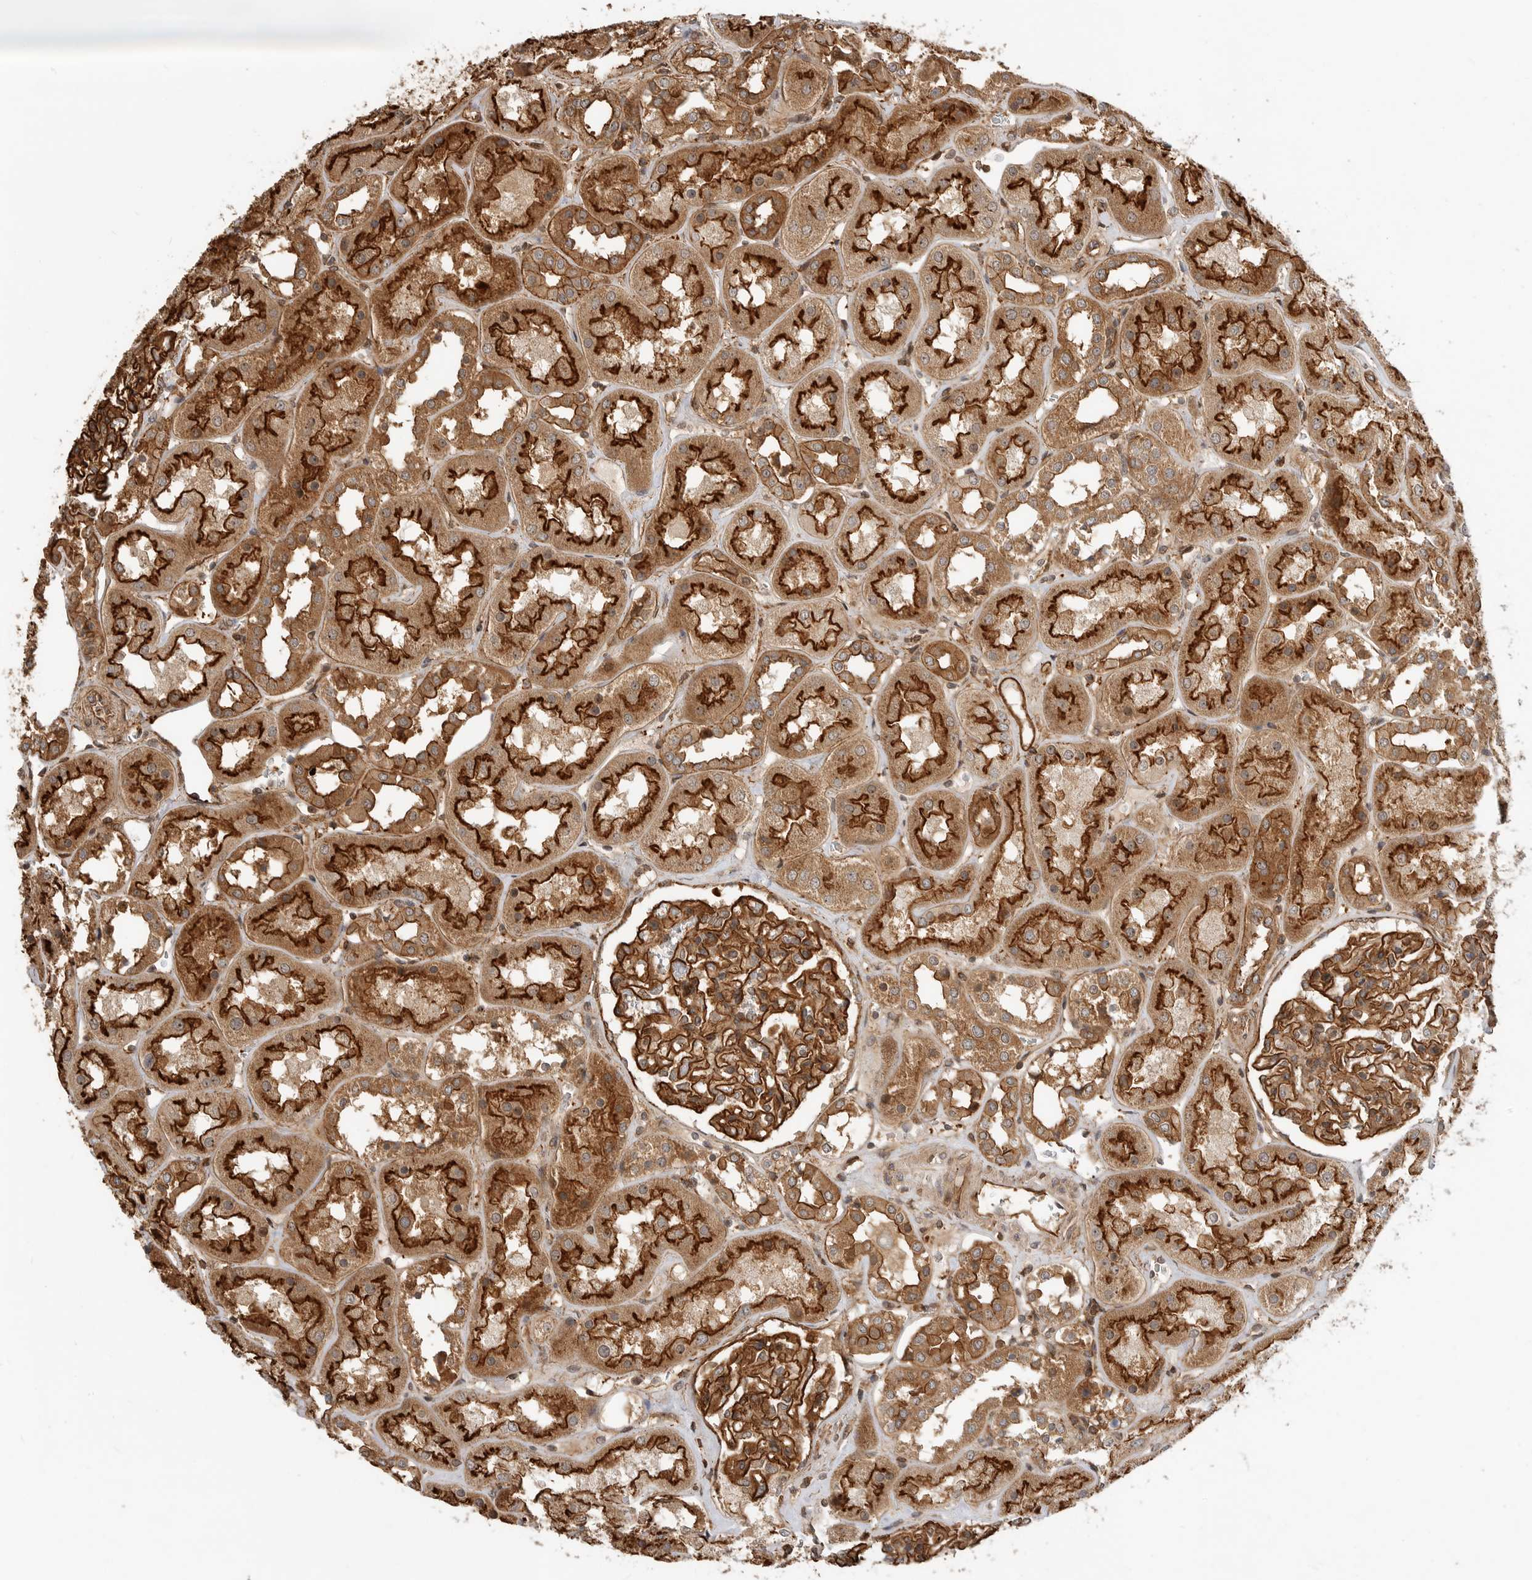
{"staining": {"intensity": "strong", "quantity": ">75%", "location": "cytoplasmic/membranous"}, "tissue": "kidney", "cell_type": "Cells in glomeruli", "image_type": "normal", "snomed": [{"axis": "morphology", "description": "Normal tissue, NOS"}, {"axis": "topography", "description": "Kidney"}], "caption": "The immunohistochemical stain labels strong cytoplasmic/membranous expression in cells in glomeruli of normal kidney.", "gene": "GPATCH2", "patient": {"sex": "male", "age": 70}}